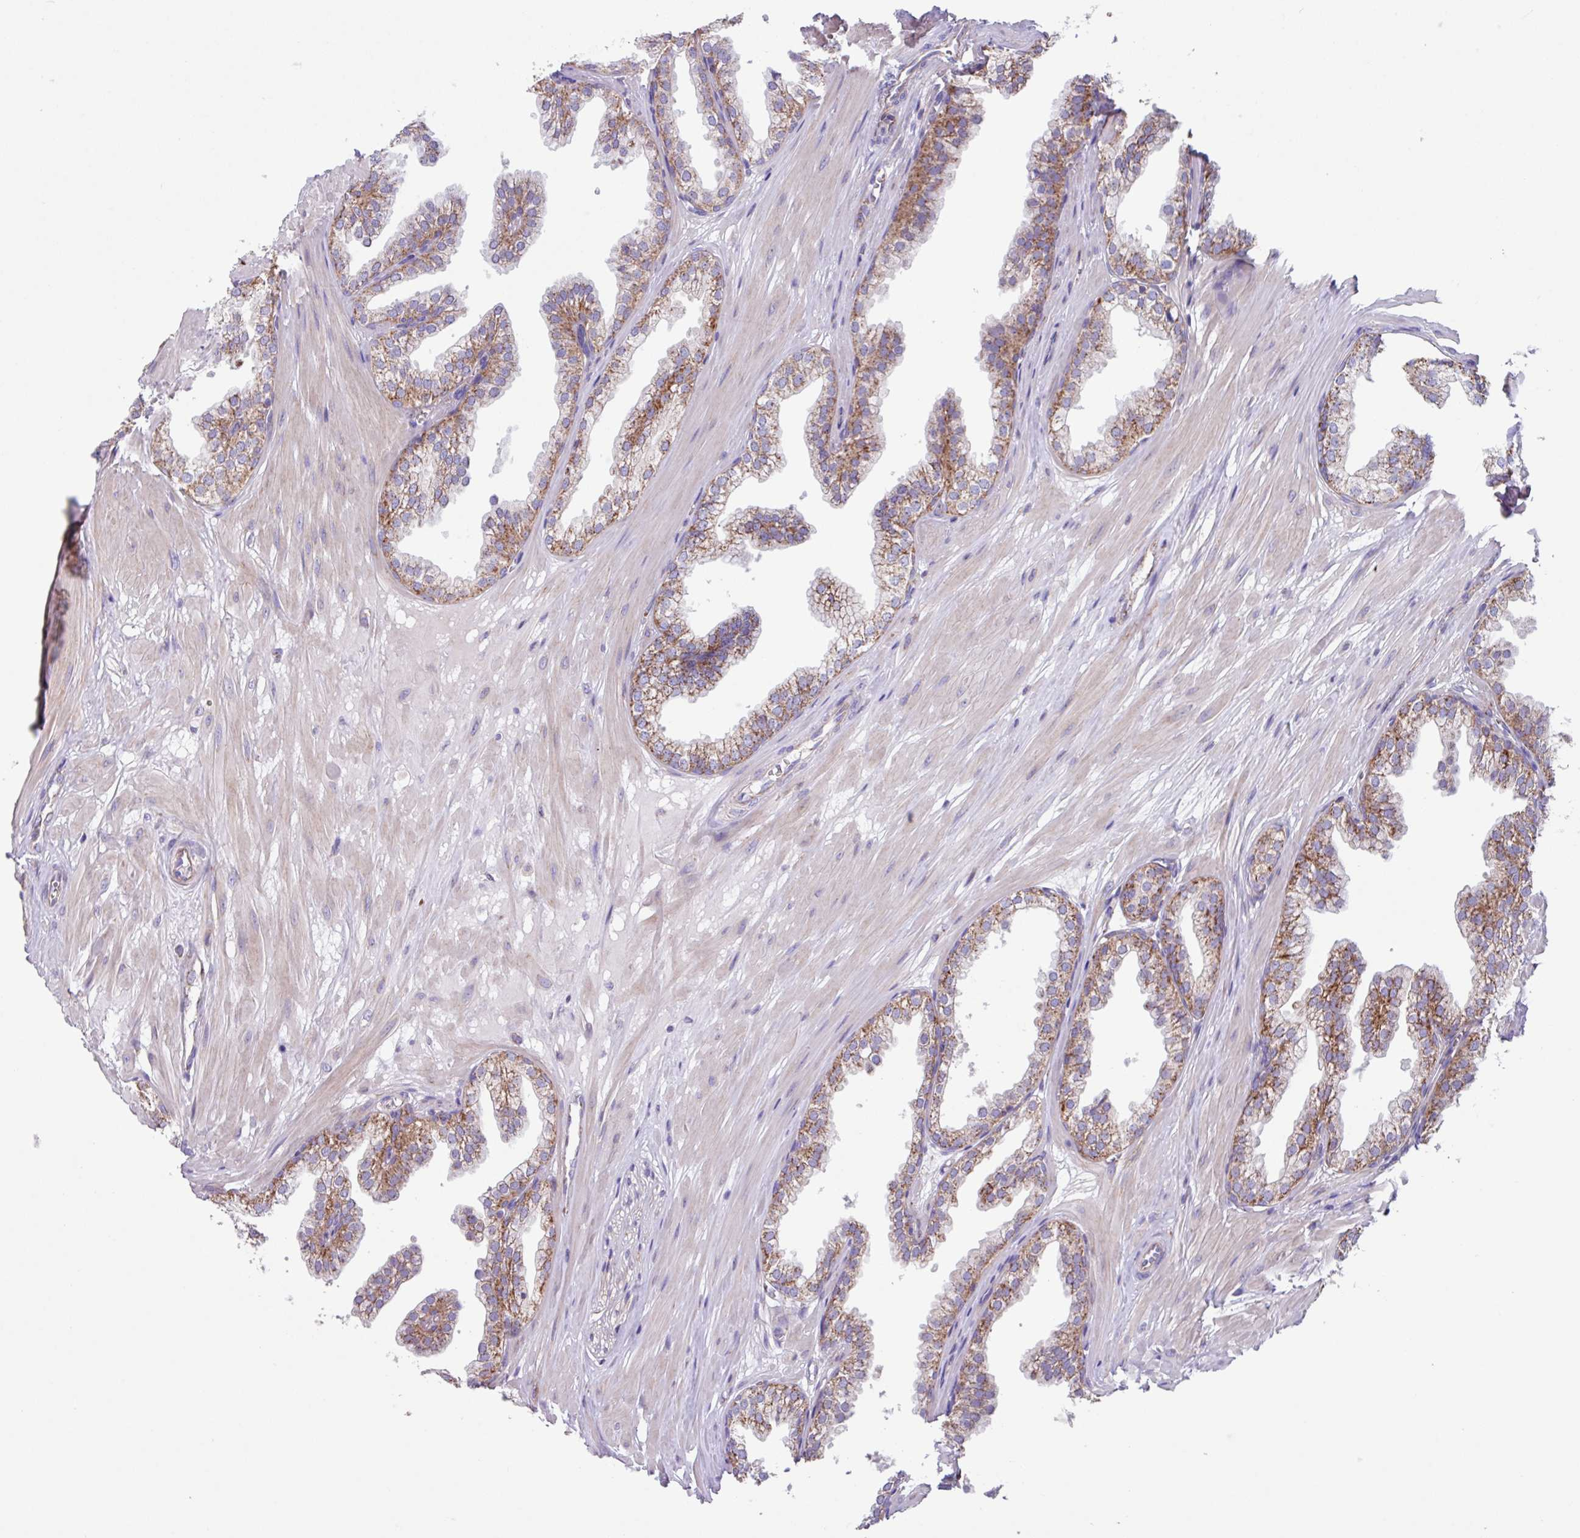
{"staining": {"intensity": "moderate", "quantity": ">75%", "location": "cytoplasmic/membranous"}, "tissue": "prostate", "cell_type": "Glandular cells", "image_type": "normal", "snomed": [{"axis": "morphology", "description": "Normal tissue, NOS"}, {"axis": "topography", "description": "Prostate"}, {"axis": "topography", "description": "Peripheral nerve tissue"}], "caption": "A brown stain labels moderate cytoplasmic/membranous expression of a protein in glandular cells of benign prostate.", "gene": "OTULIN", "patient": {"sex": "male", "age": 55}}